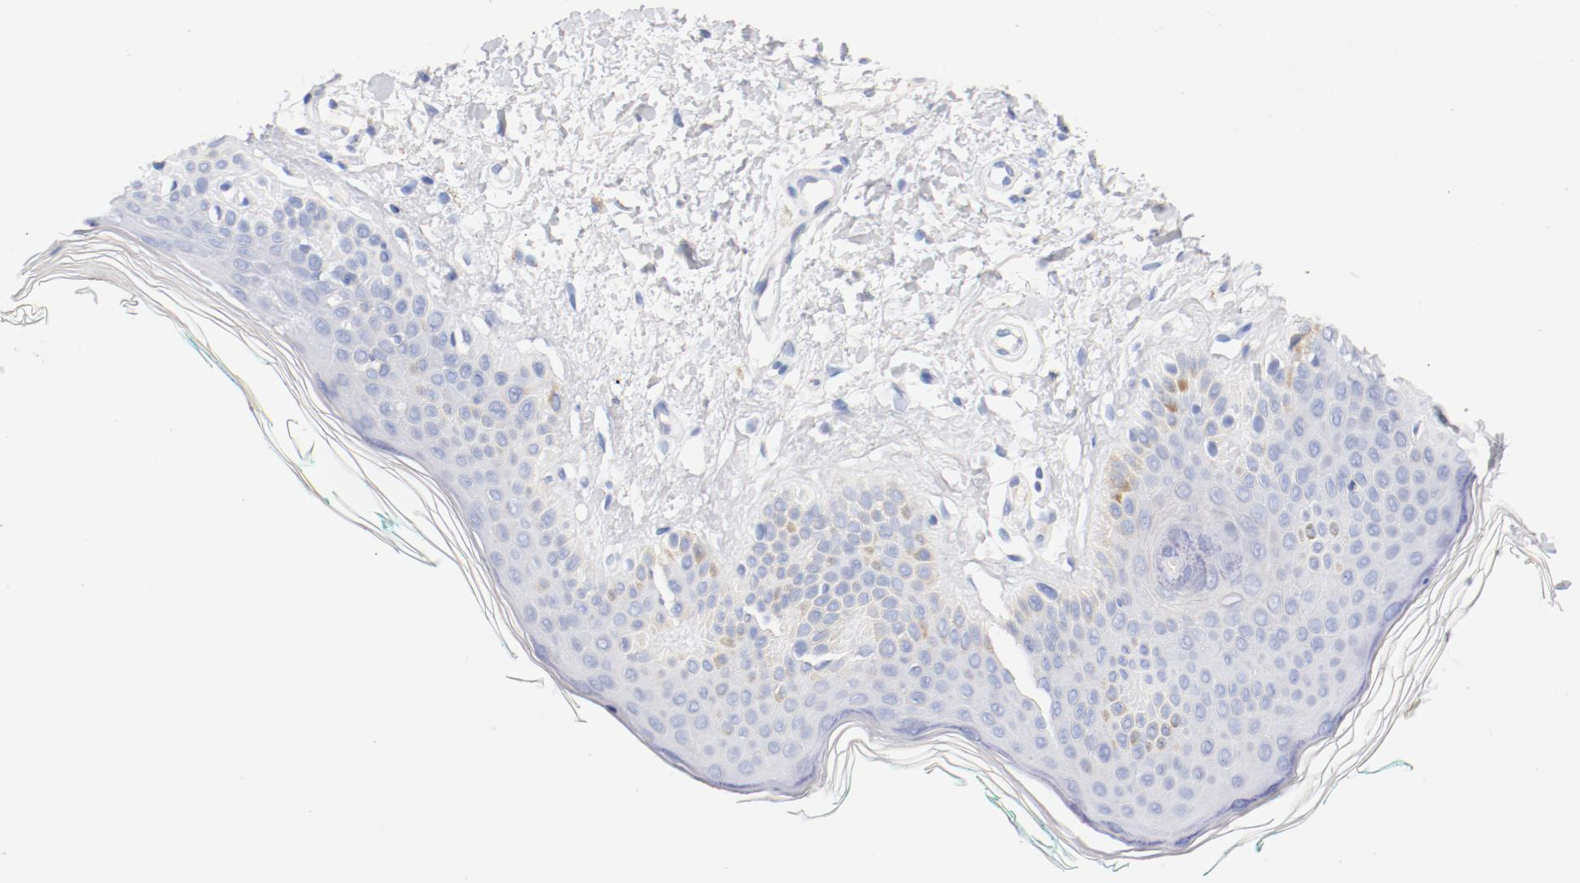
{"staining": {"intensity": "negative", "quantity": "none", "location": "none"}, "tissue": "skin", "cell_type": "Fibroblasts", "image_type": "normal", "snomed": [{"axis": "morphology", "description": "Normal tissue, NOS"}, {"axis": "topography", "description": "Skin"}], "caption": "This image is of normal skin stained with immunohistochemistry to label a protein in brown with the nuclei are counter-stained blue. There is no staining in fibroblasts.", "gene": "HOMER1", "patient": {"sex": "male", "age": 71}}